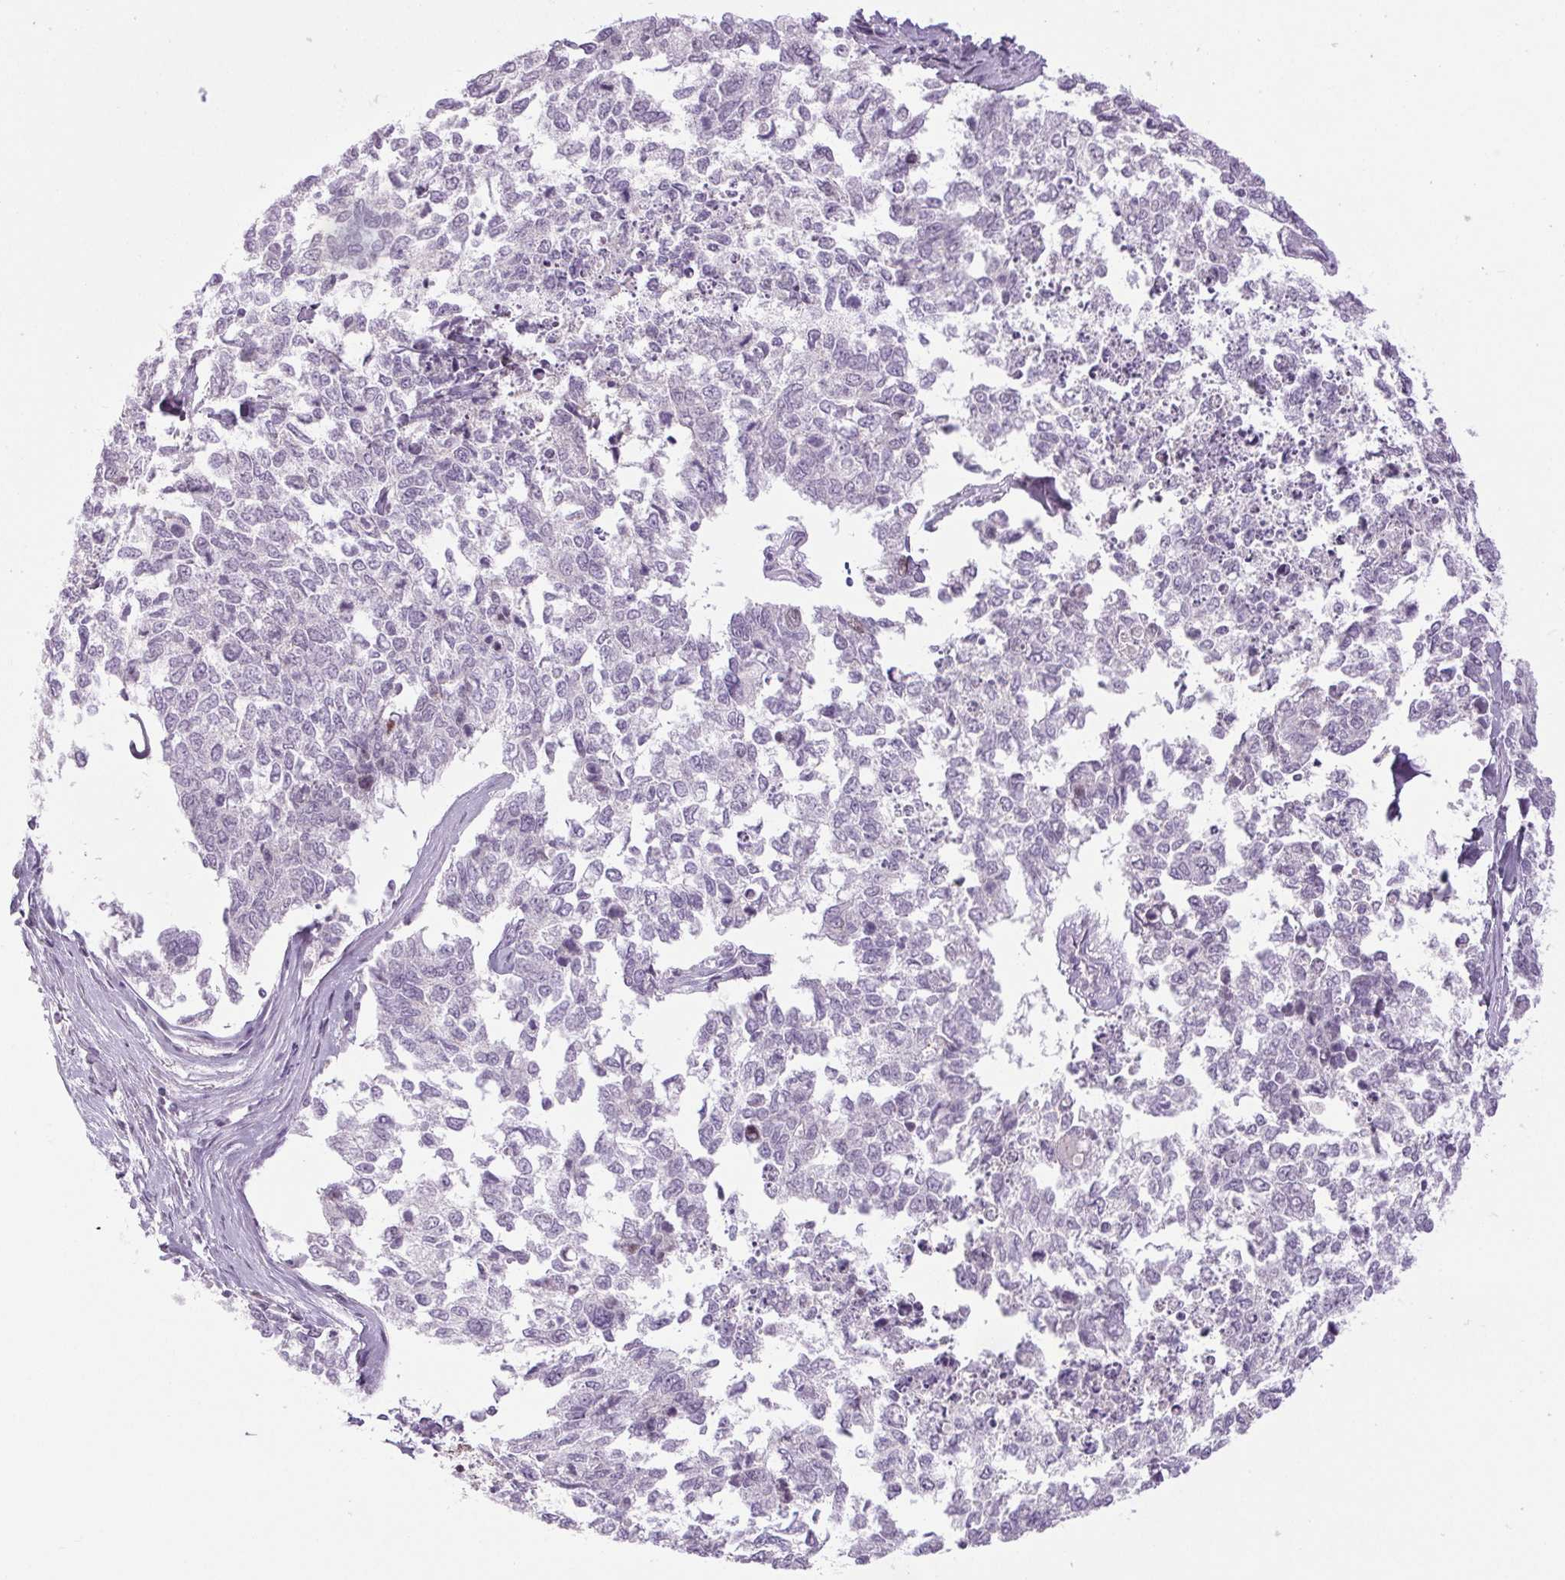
{"staining": {"intensity": "moderate", "quantity": "<25%", "location": "nuclear"}, "tissue": "cervical cancer", "cell_type": "Tumor cells", "image_type": "cancer", "snomed": [{"axis": "morphology", "description": "Adenocarcinoma, NOS"}, {"axis": "topography", "description": "Cervix"}], "caption": "An image showing moderate nuclear expression in approximately <25% of tumor cells in adenocarcinoma (cervical), as visualized by brown immunohistochemical staining.", "gene": "SMIM6", "patient": {"sex": "female", "age": 63}}